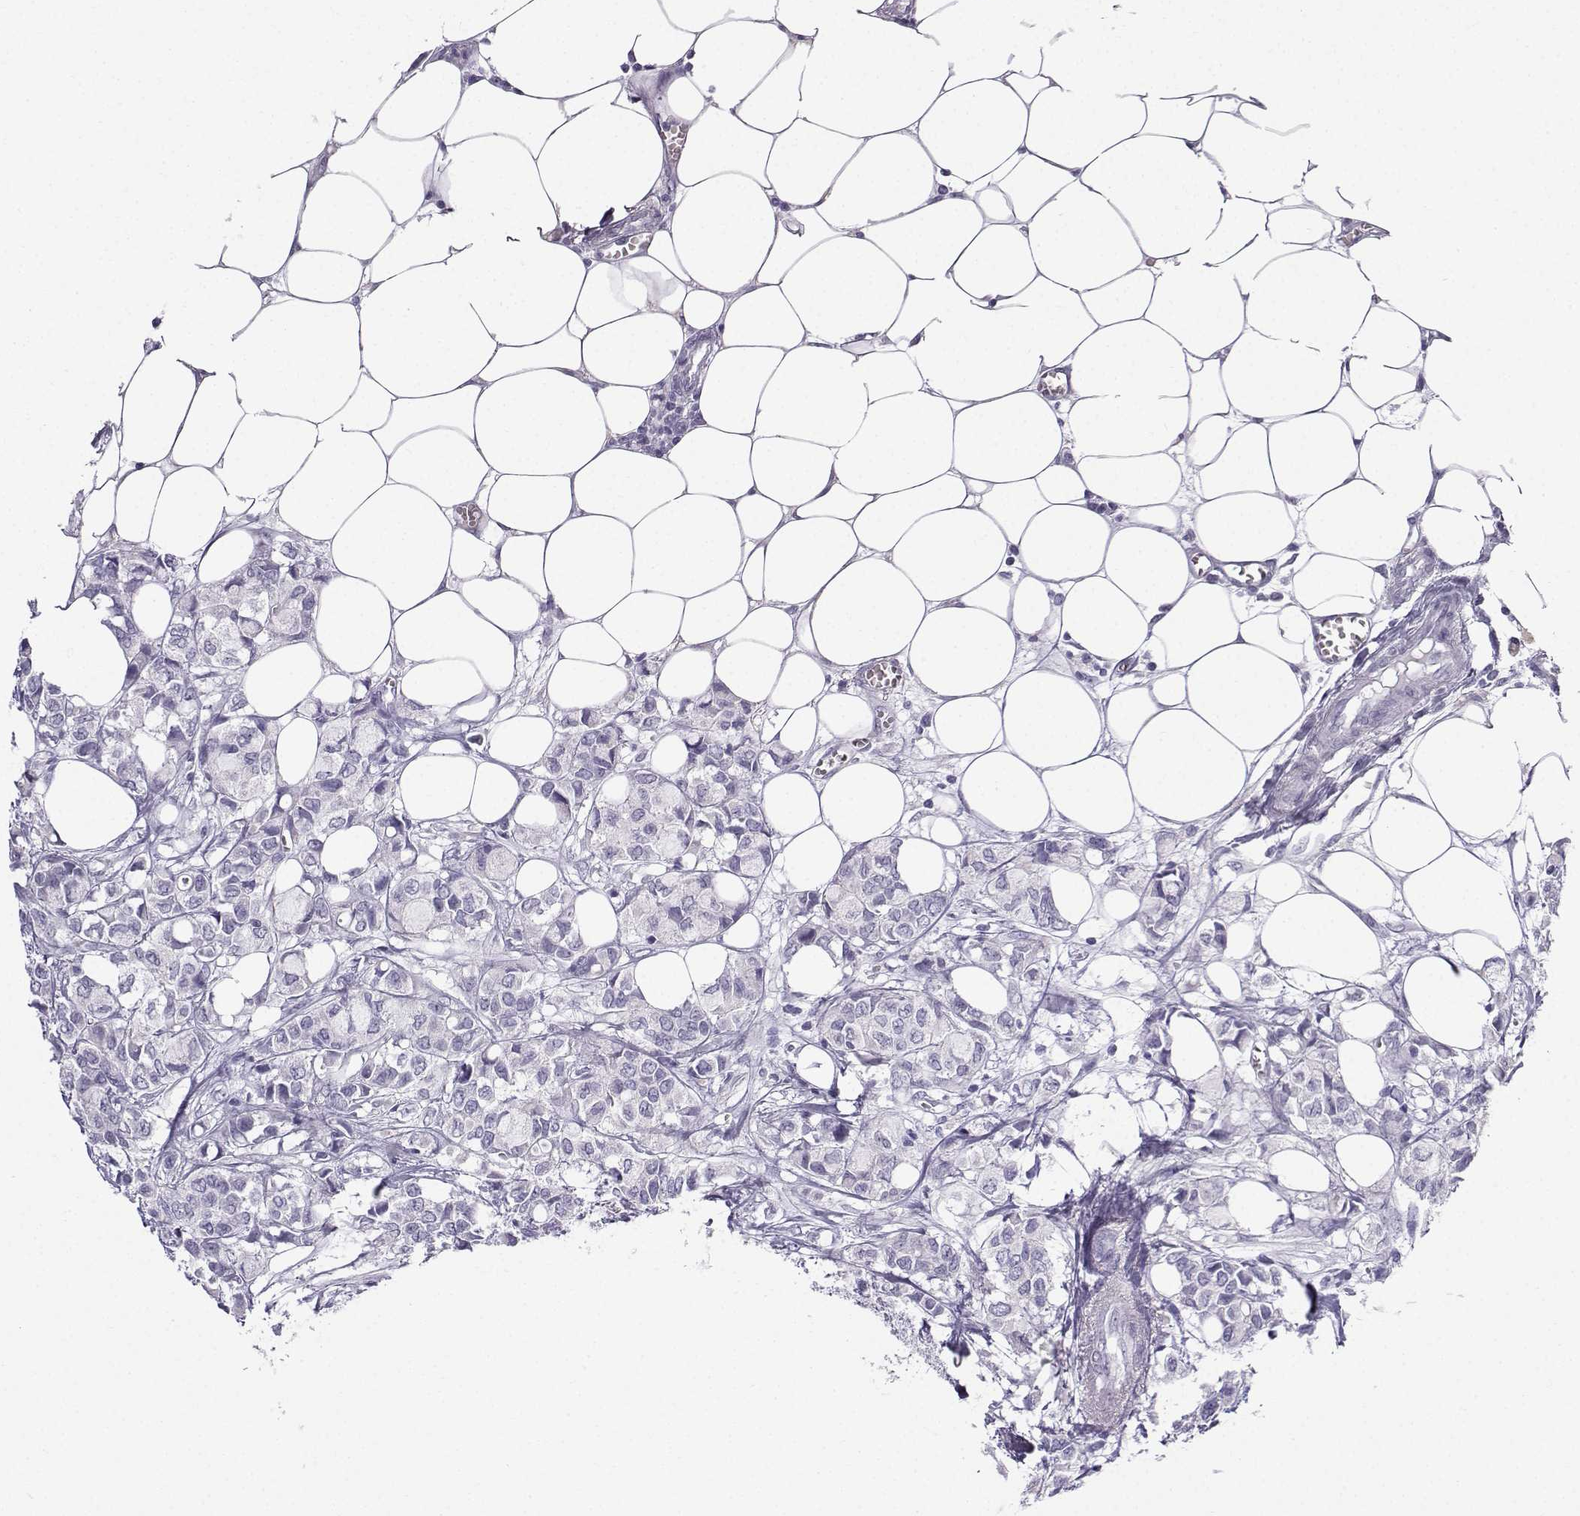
{"staining": {"intensity": "negative", "quantity": "none", "location": "none"}, "tissue": "breast cancer", "cell_type": "Tumor cells", "image_type": "cancer", "snomed": [{"axis": "morphology", "description": "Duct carcinoma"}, {"axis": "topography", "description": "Breast"}], "caption": "The micrograph exhibits no significant positivity in tumor cells of breast infiltrating ductal carcinoma.", "gene": "ZBTB8B", "patient": {"sex": "female", "age": 85}}